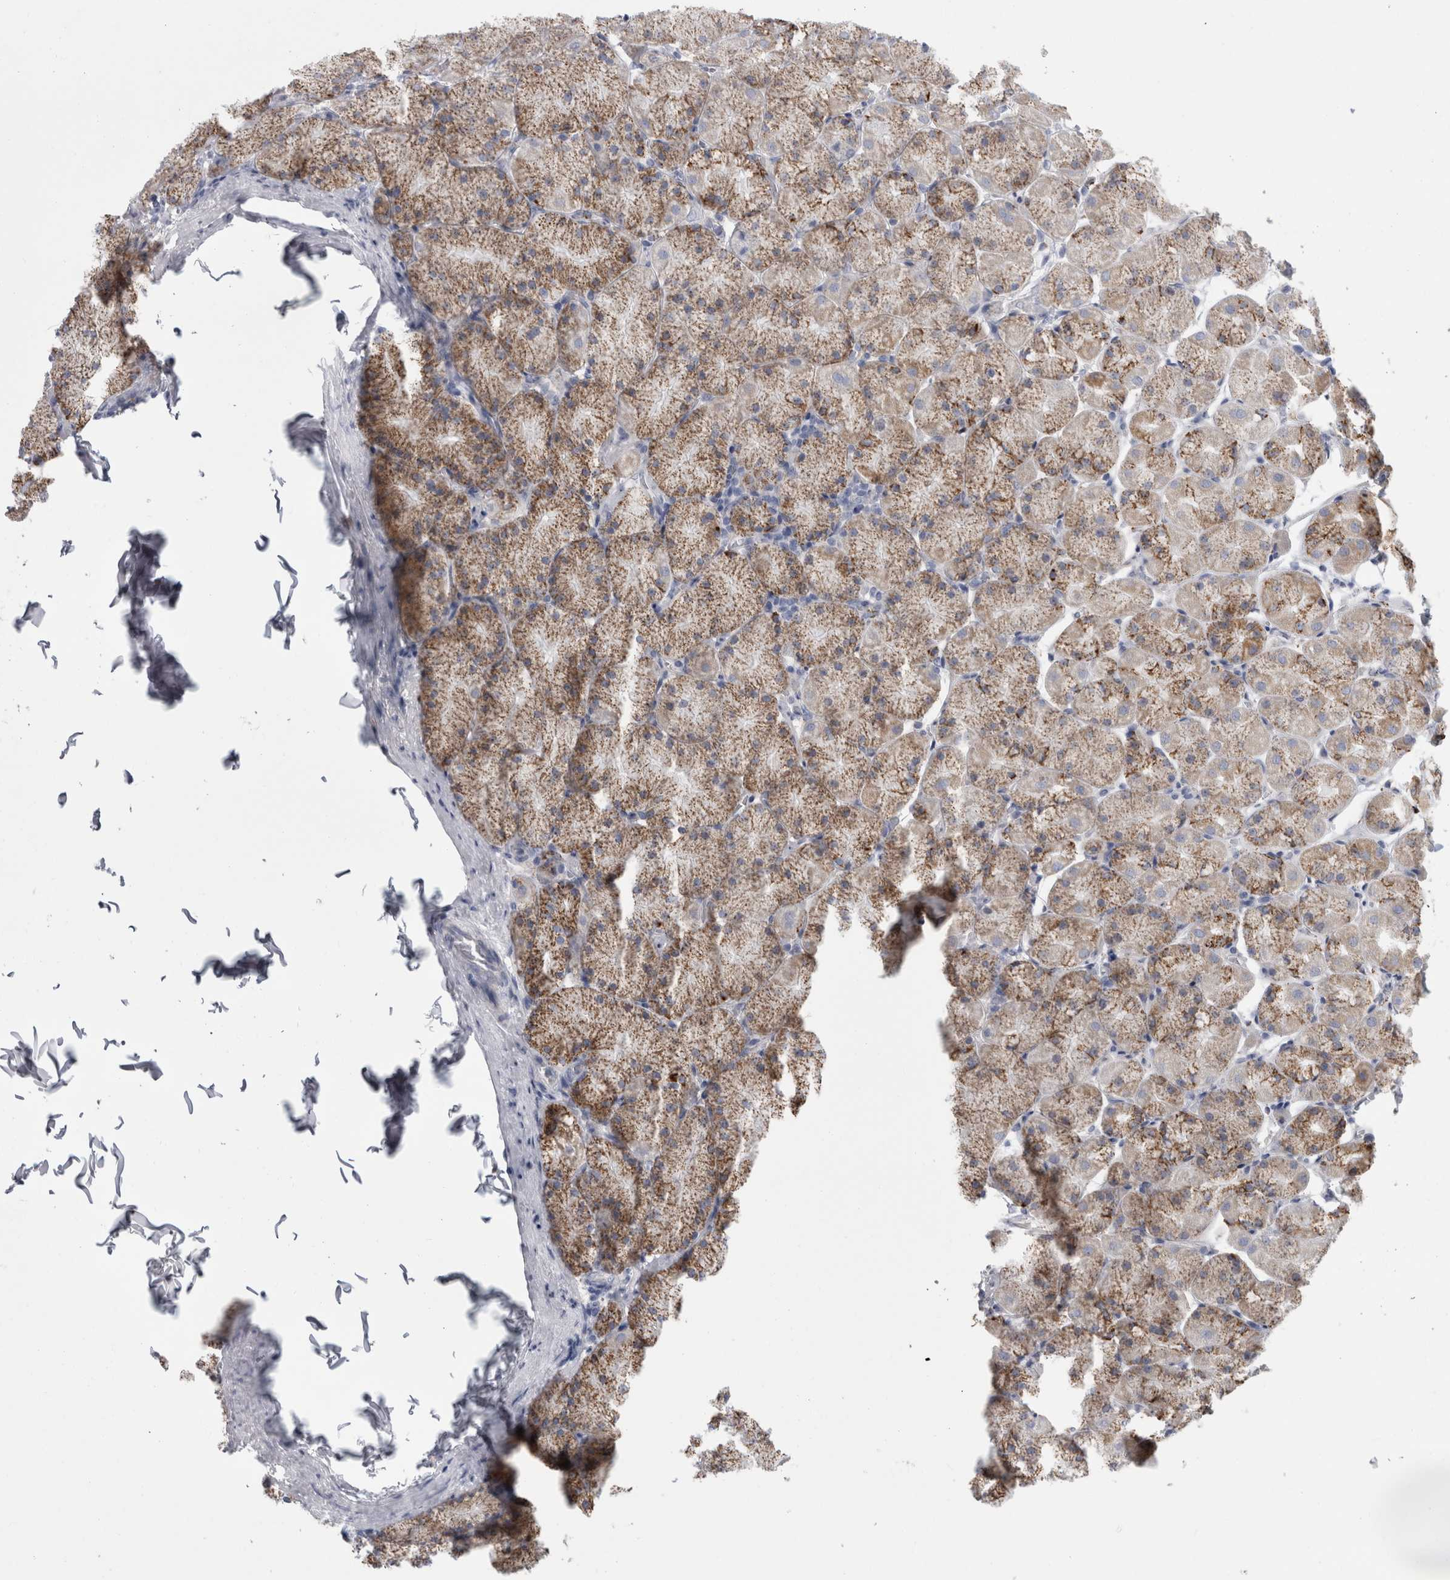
{"staining": {"intensity": "moderate", "quantity": "25%-75%", "location": "cytoplasmic/membranous"}, "tissue": "stomach", "cell_type": "Glandular cells", "image_type": "normal", "snomed": [{"axis": "morphology", "description": "Normal tissue, NOS"}, {"axis": "topography", "description": "Stomach, upper"}], "caption": "This histopathology image shows immunohistochemistry (IHC) staining of unremarkable human stomach, with medium moderate cytoplasmic/membranous positivity in about 25%-75% of glandular cells.", "gene": "GATM", "patient": {"sex": "female", "age": 56}}